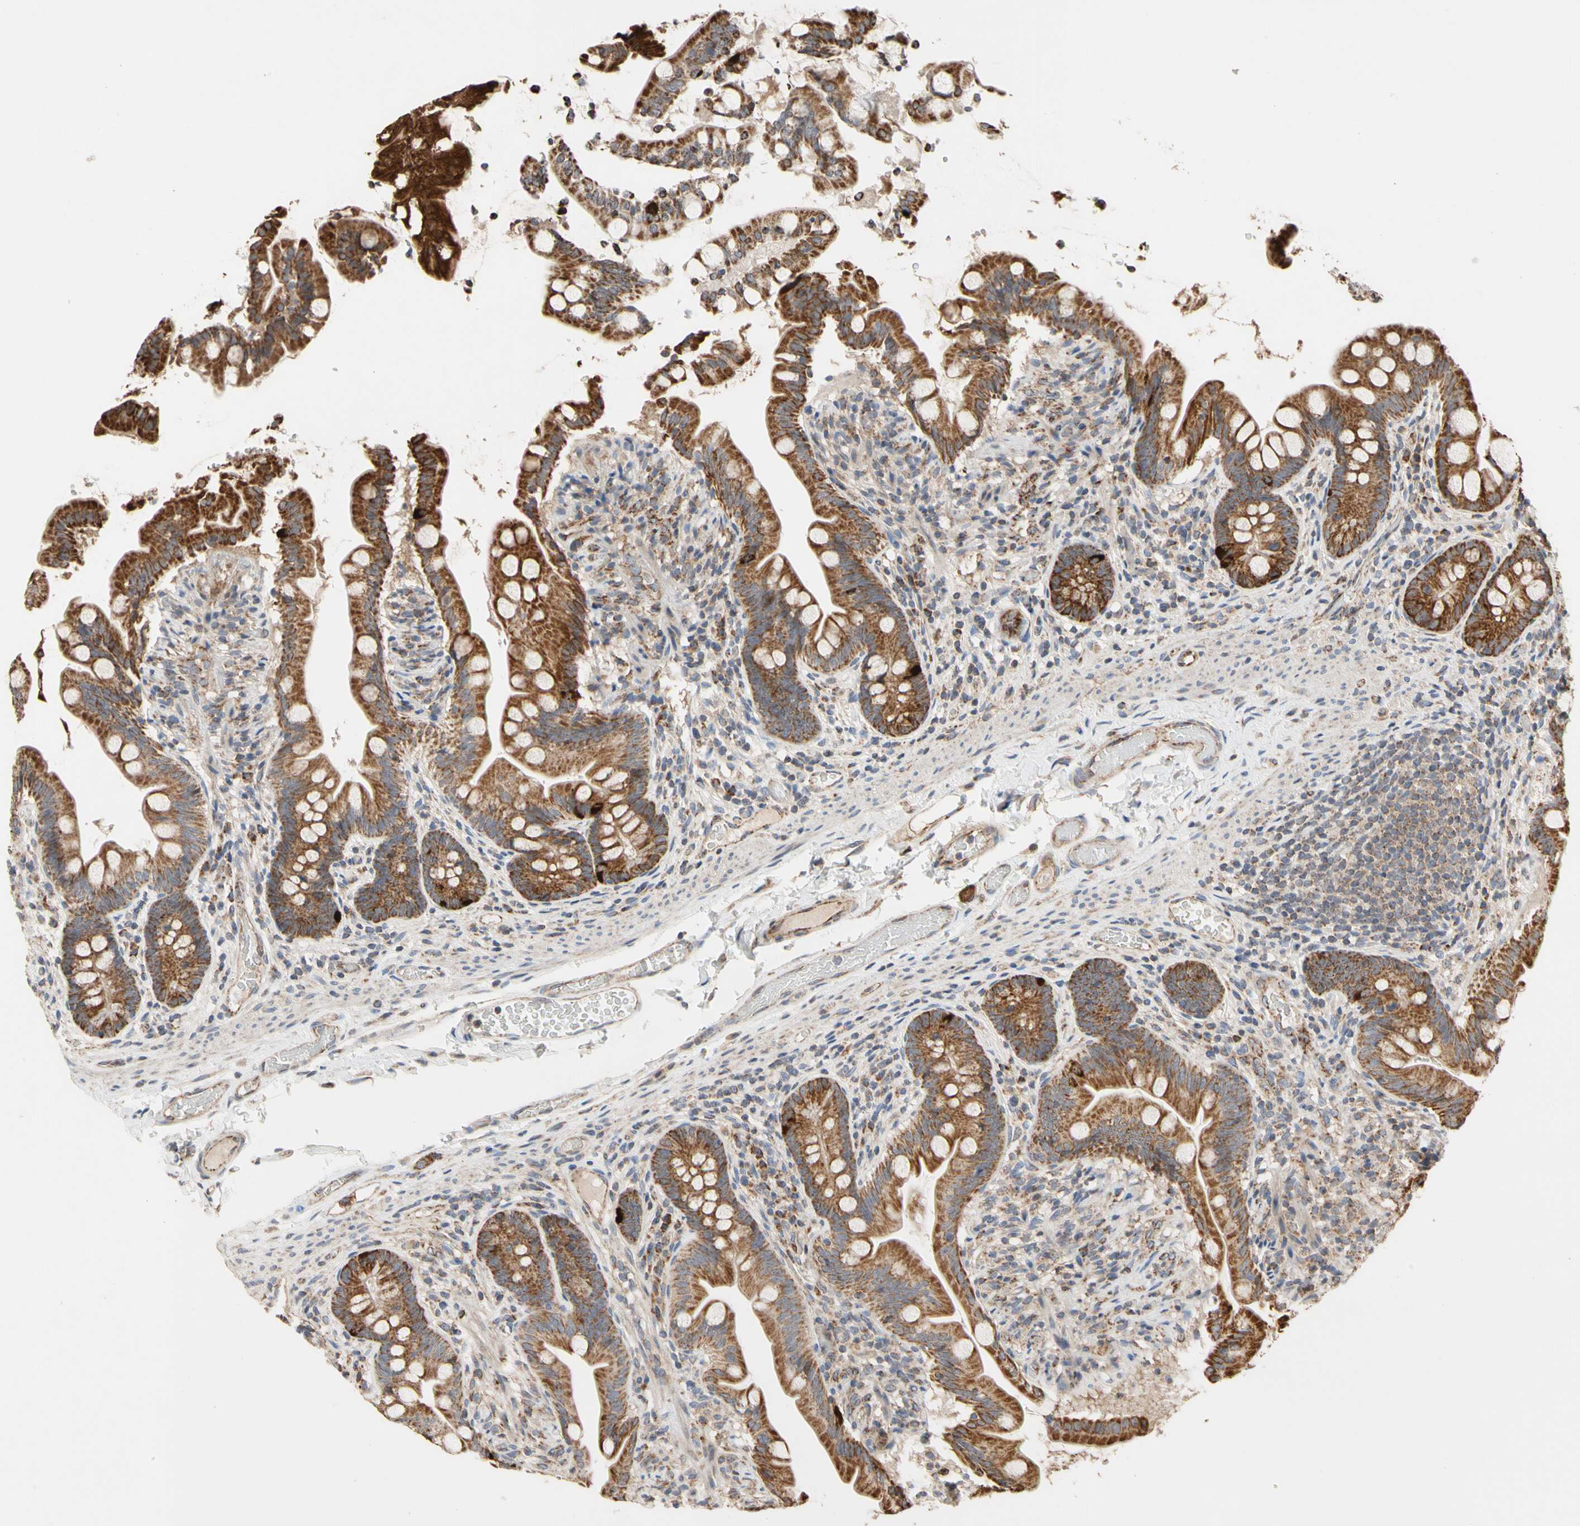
{"staining": {"intensity": "strong", "quantity": ">75%", "location": "cytoplasmic/membranous"}, "tissue": "small intestine", "cell_type": "Glandular cells", "image_type": "normal", "snomed": [{"axis": "morphology", "description": "Normal tissue, NOS"}, {"axis": "topography", "description": "Small intestine"}], "caption": "Strong cytoplasmic/membranous positivity is appreciated in approximately >75% of glandular cells in benign small intestine.", "gene": "GPD2", "patient": {"sex": "female", "age": 56}}